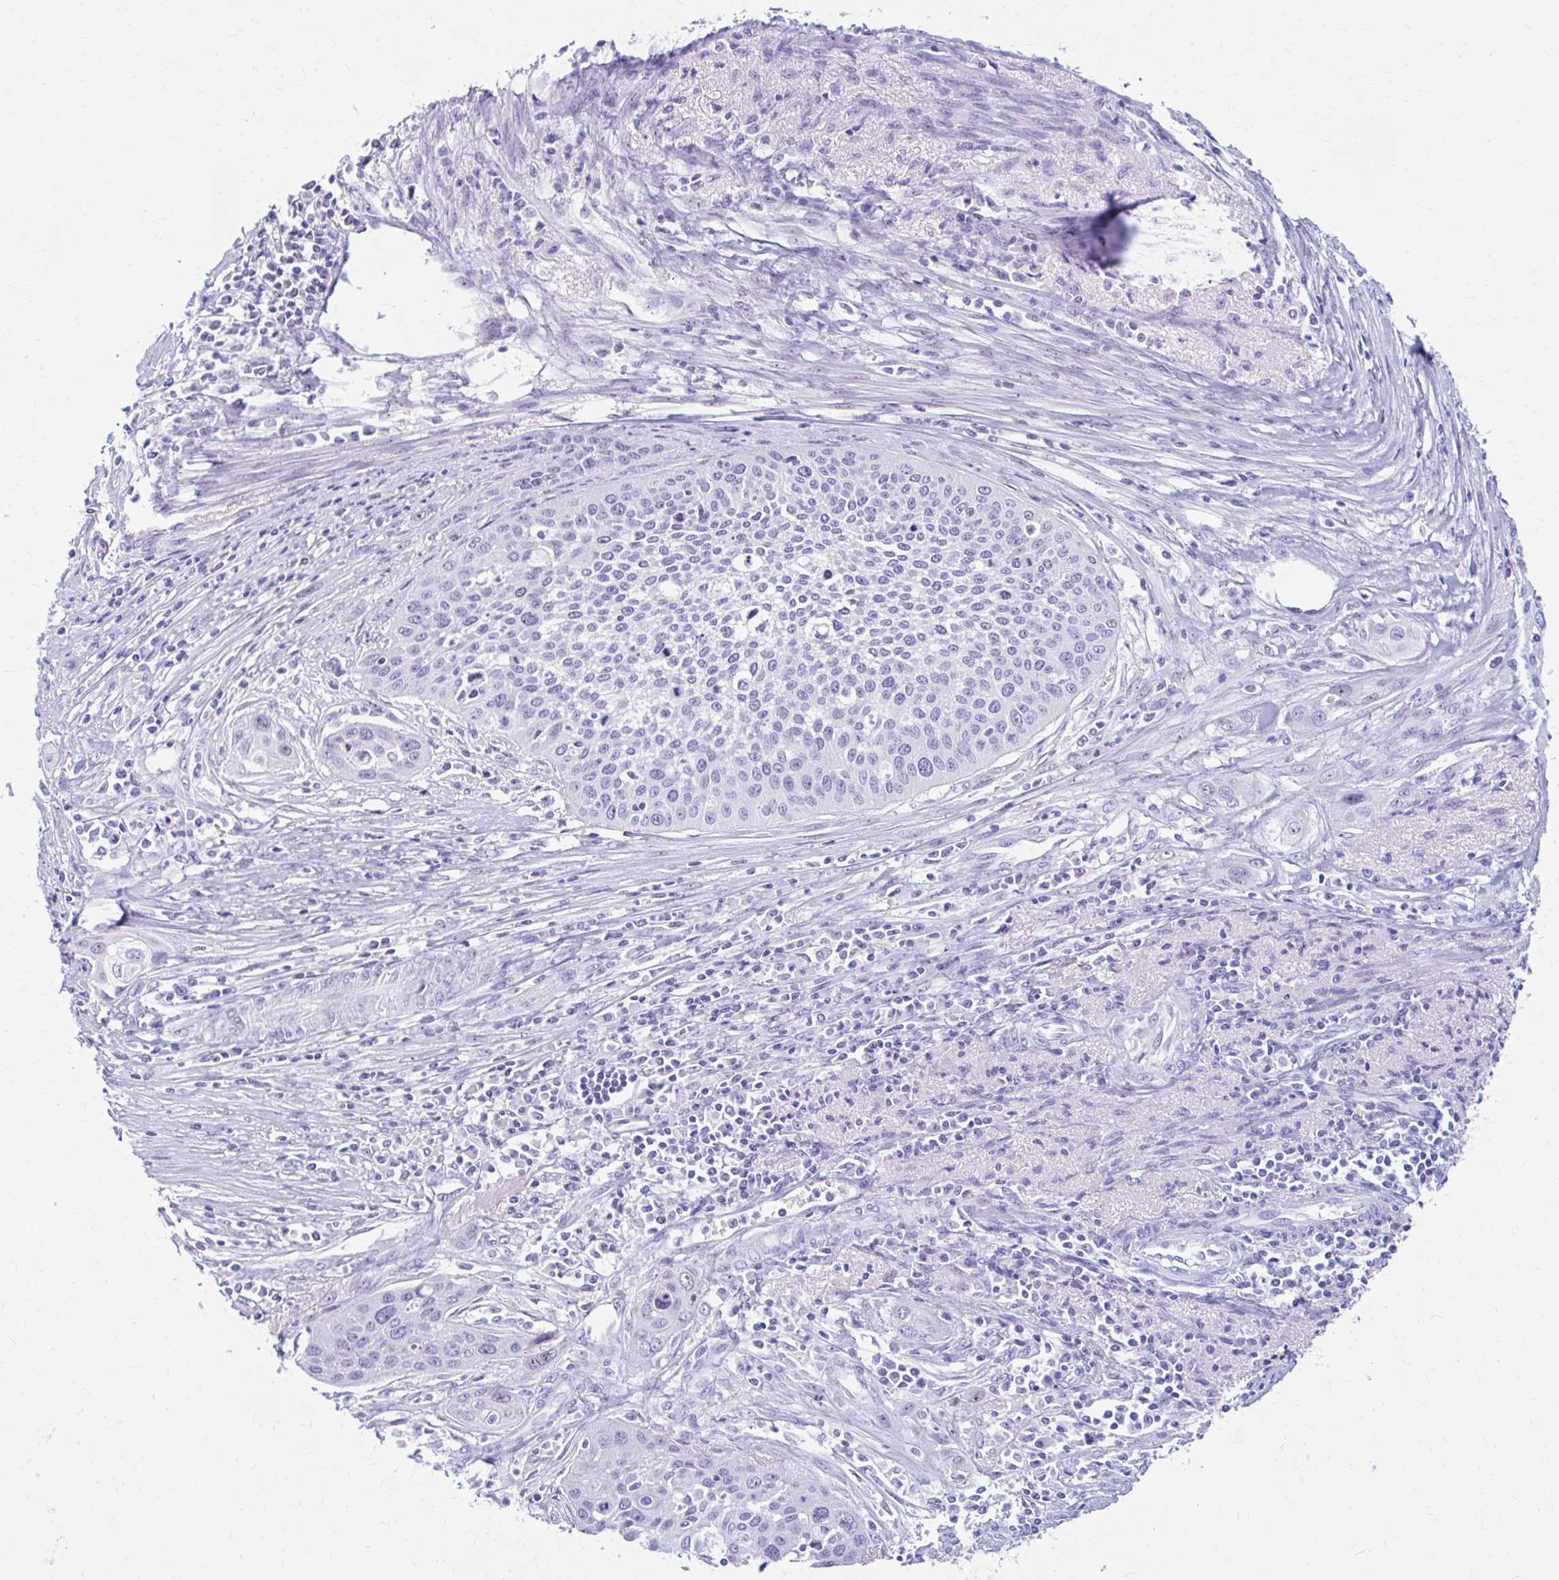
{"staining": {"intensity": "weak", "quantity": "<25%", "location": "nuclear"}, "tissue": "cervical cancer", "cell_type": "Tumor cells", "image_type": "cancer", "snomed": [{"axis": "morphology", "description": "Squamous cell carcinoma, NOS"}, {"axis": "topography", "description": "Cervix"}], "caption": "High magnification brightfield microscopy of cervical squamous cell carcinoma stained with DAB (3,3'-diaminobenzidine) (brown) and counterstained with hematoxylin (blue): tumor cells show no significant expression. The staining was performed using DAB (3,3'-diaminobenzidine) to visualize the protein expression in brown, while the nuclei were stained in blue with hematoxylin (Magnification: 20x).", "gene": "FTSJ3", "patient": {"sex": "female", "age": 34}}